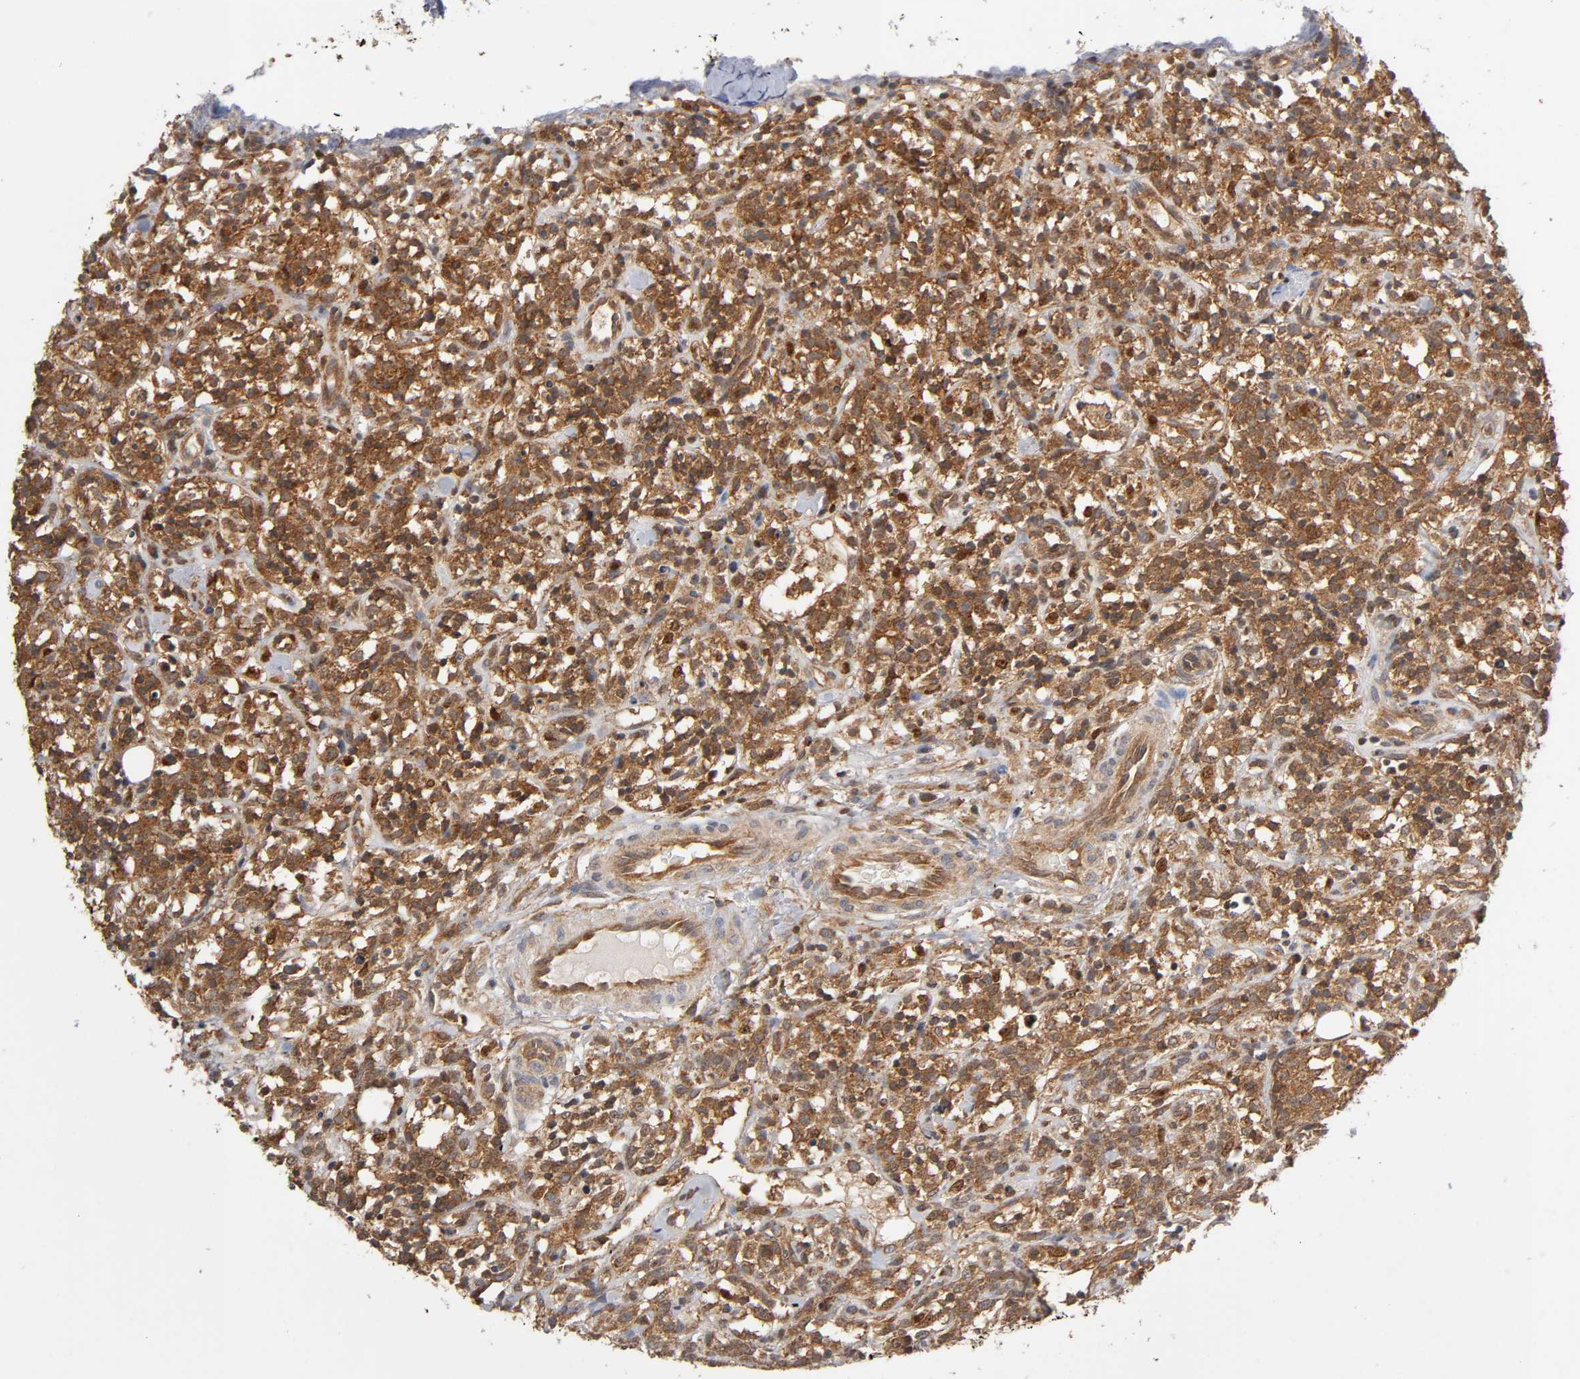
{"staining": {"intensity": "strong", "quantity": ">75%", "location": "cytoplasmic/membranous"}, "tissue": "lymphoma", "cell_type": "Tumor cells", "image_type": "cancer", "snomed": [{"axis": "morphology", "description": "Malignant lymphoma, non-Hodgkin's type, High grade"}, {"axis": "topography", "description": "Lymph node"}], "caption": "Protein analysis of lymphoma tissue demonstrates strong cytoplasmic/membranous staining in about >75% of tumor cells.", "gene": "PAFAH1B1", "patient": {"sex": "female", "age": 73}}